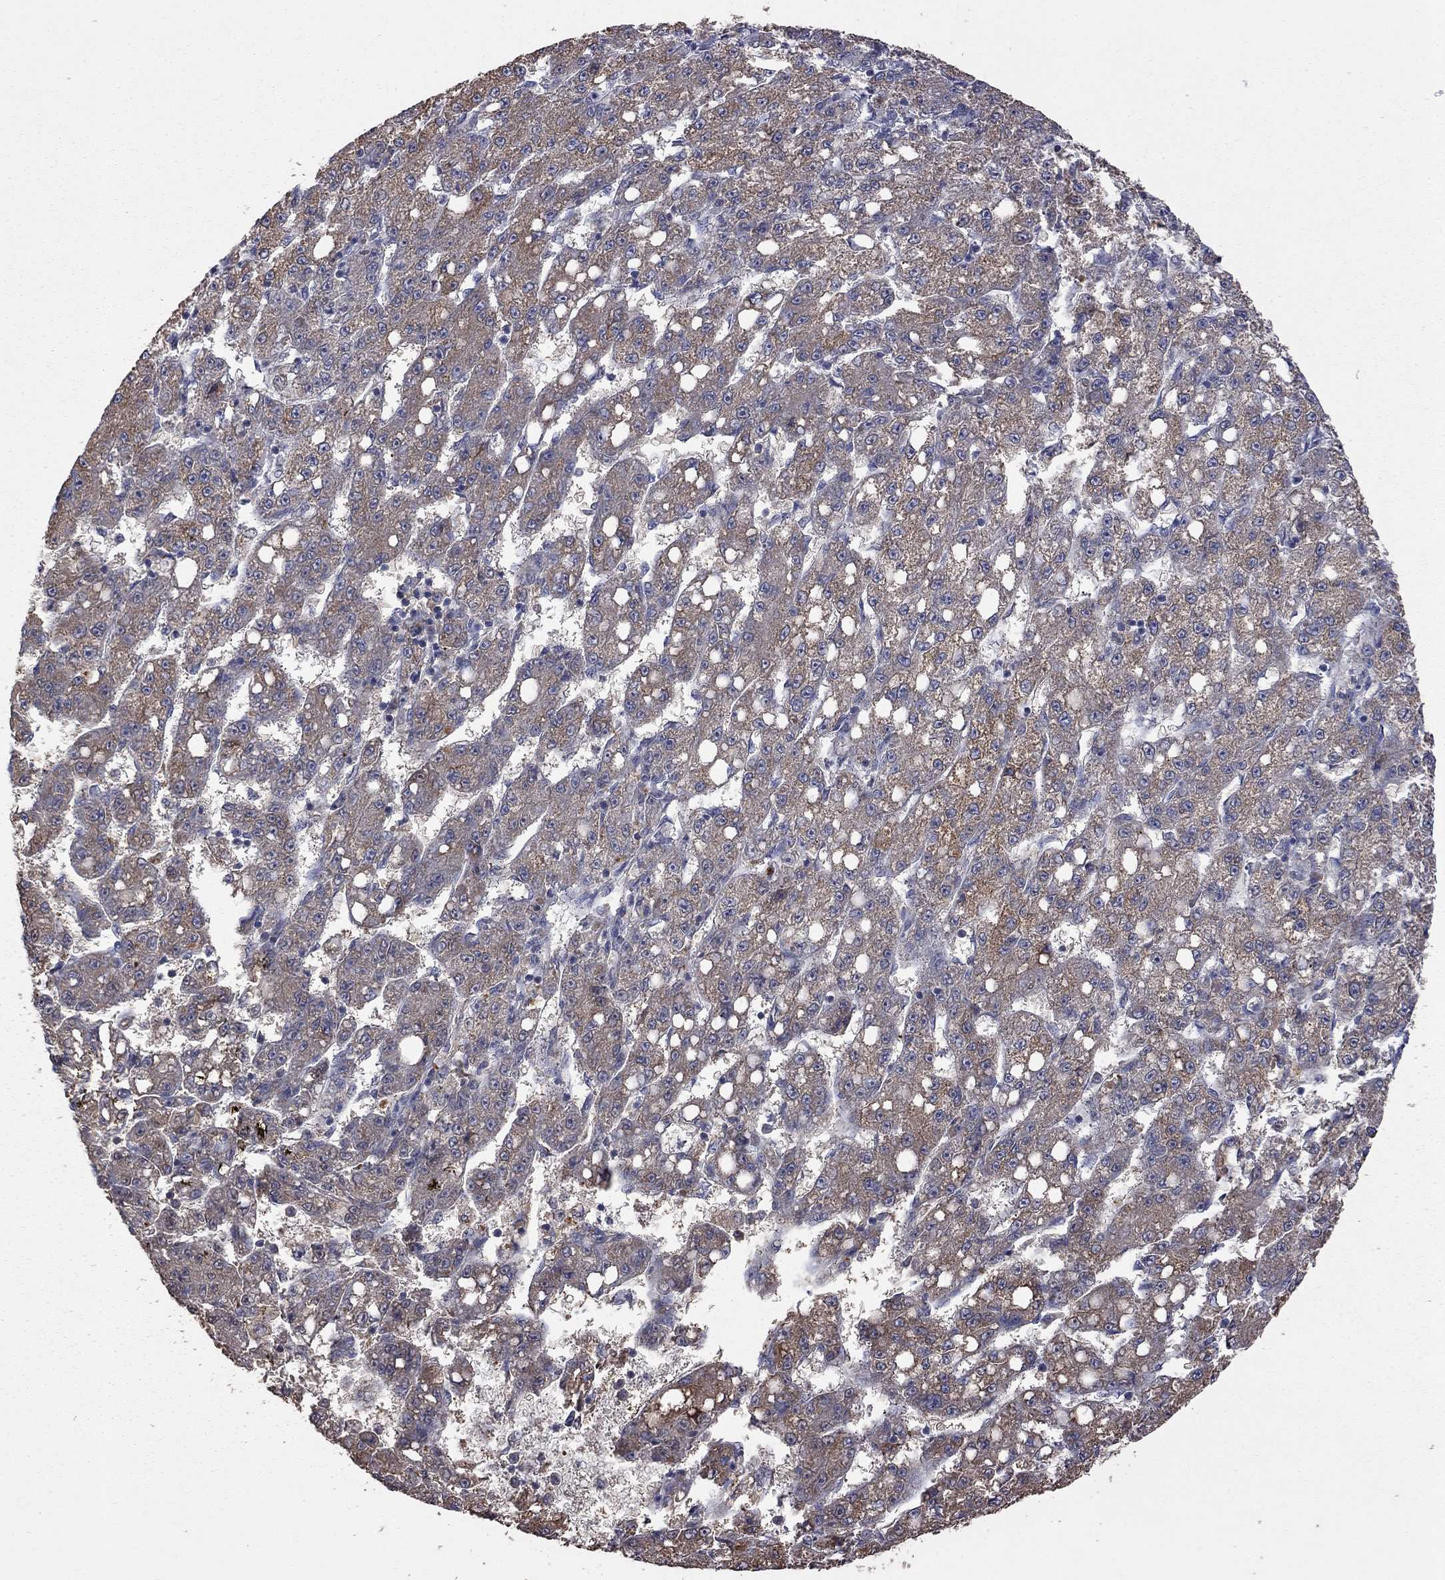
{"staining": {"intensity": "moderate", "quantity": "25%-75%", "location": "cytoplasmic/membranous"}, "tissue": "liver cancer", "cell_type": "Tumor cells", "image_type": "cancer", "snomed": [{"axis": "morphology", "description": "Carcinoma, Hepatocellular, NOS"}, {"axis": "topography", "description": "Liver"}], "caption": "High-magnification brightfield microscopy of liver hepatocellular carcinoma stained with DAB (3,3'-diaminobenzidine) (brown) and counterstained with hematoxylin (blue). tumor cells exhibit moderate cytoplasmic/membranous expression is present in approximately25%-75% of cells.", "gene": "HTR6", "patient": {"sex": "female", "age": 65}}